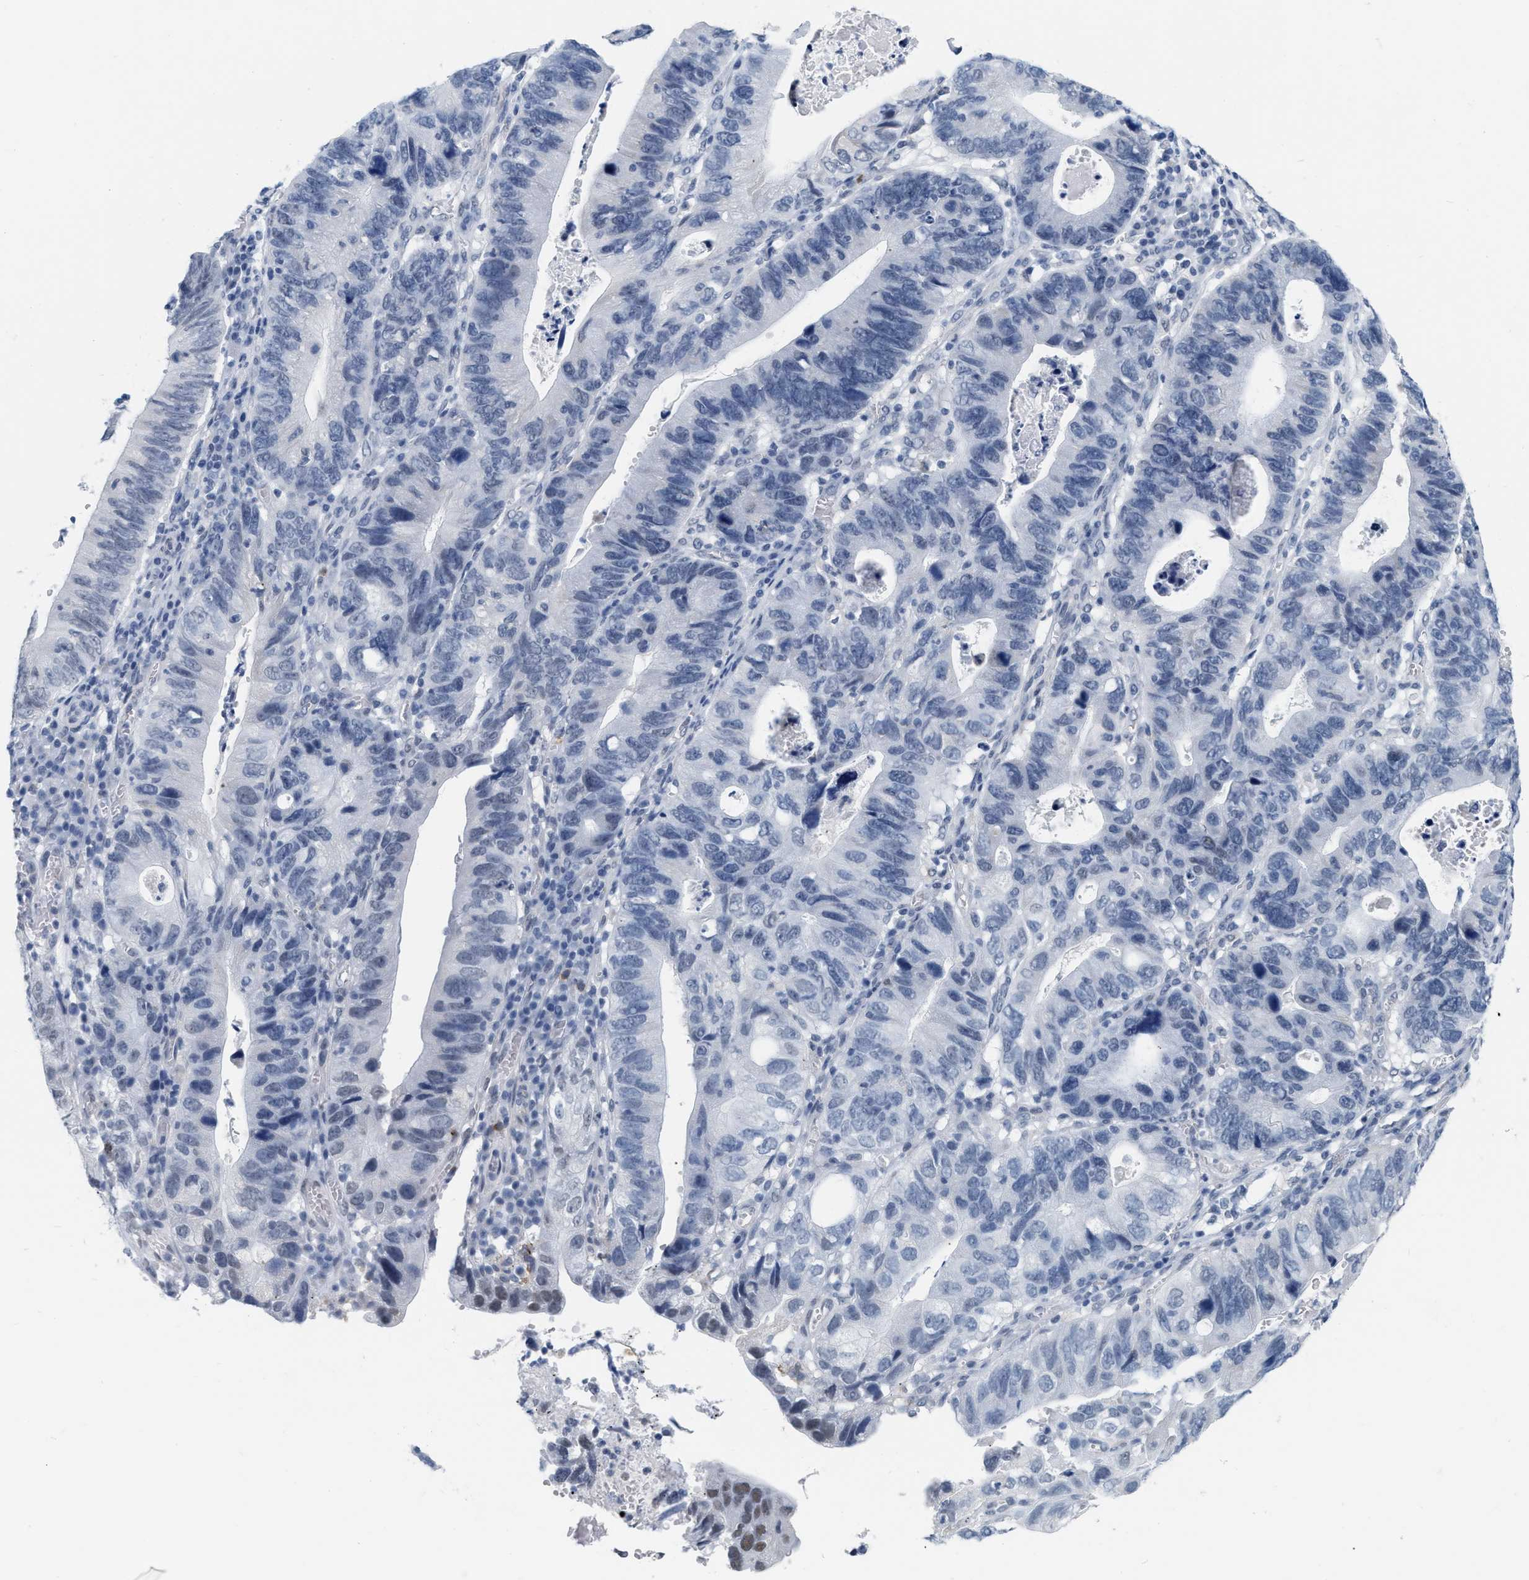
{"staining": {"intensity": "negative", "quantity": "none", "location": "none"}, "tissue": "stomach cancer", "cell_type": "Tumor cells", "image_type": "cancer", "snomed": [{"axis": "morphology", "description": "Adenocarcinoma, NOS"}, {"axis": "topography", "description": "Stomach"}], "caption": "Micrograph shows no protein staining in tumor cells of adenocarcinoma (stomach) tissue. (Brightfield microscopy of DAB IHC at high magnification).", "gene": "XIRP1", "patient": {"sex": "male", "age": 59}}